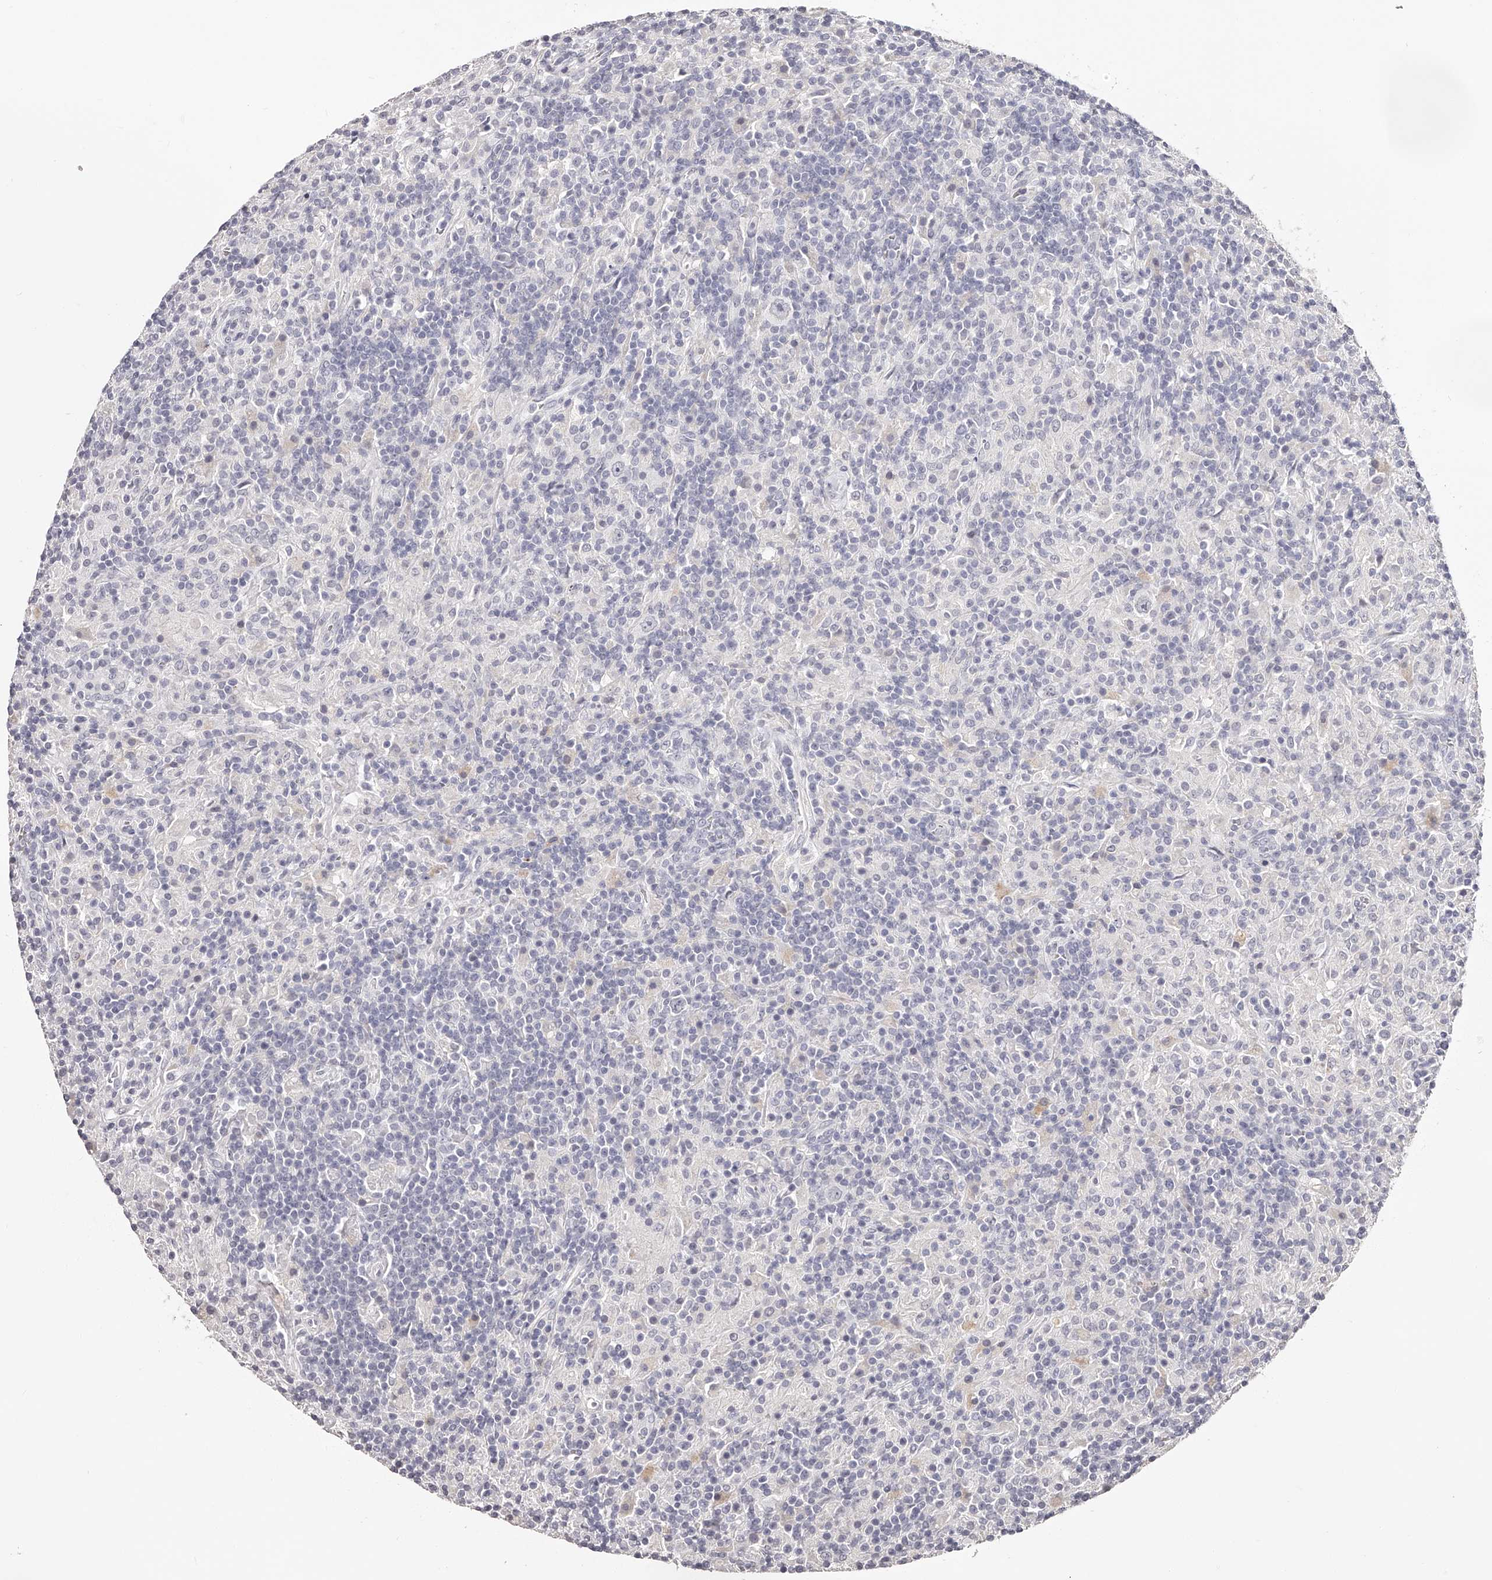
{"staining": {"intensity": "negative", "quantity": "none", "location": "none"}, "tissue": "lymphoma", "cell_type": "Tumor cells", "image_type": "cancer", "snomed": [{"axis": "morphology", "description": "Hodgkin's disease, NOS"}, {"axis": "topography", "description": "Lymph node"}], "caption": "The micrograph reveals no staining of tumor cells in lymphoma.", "gene": "SLC35D3", "patient": {"sex": "male", "age": 70}}